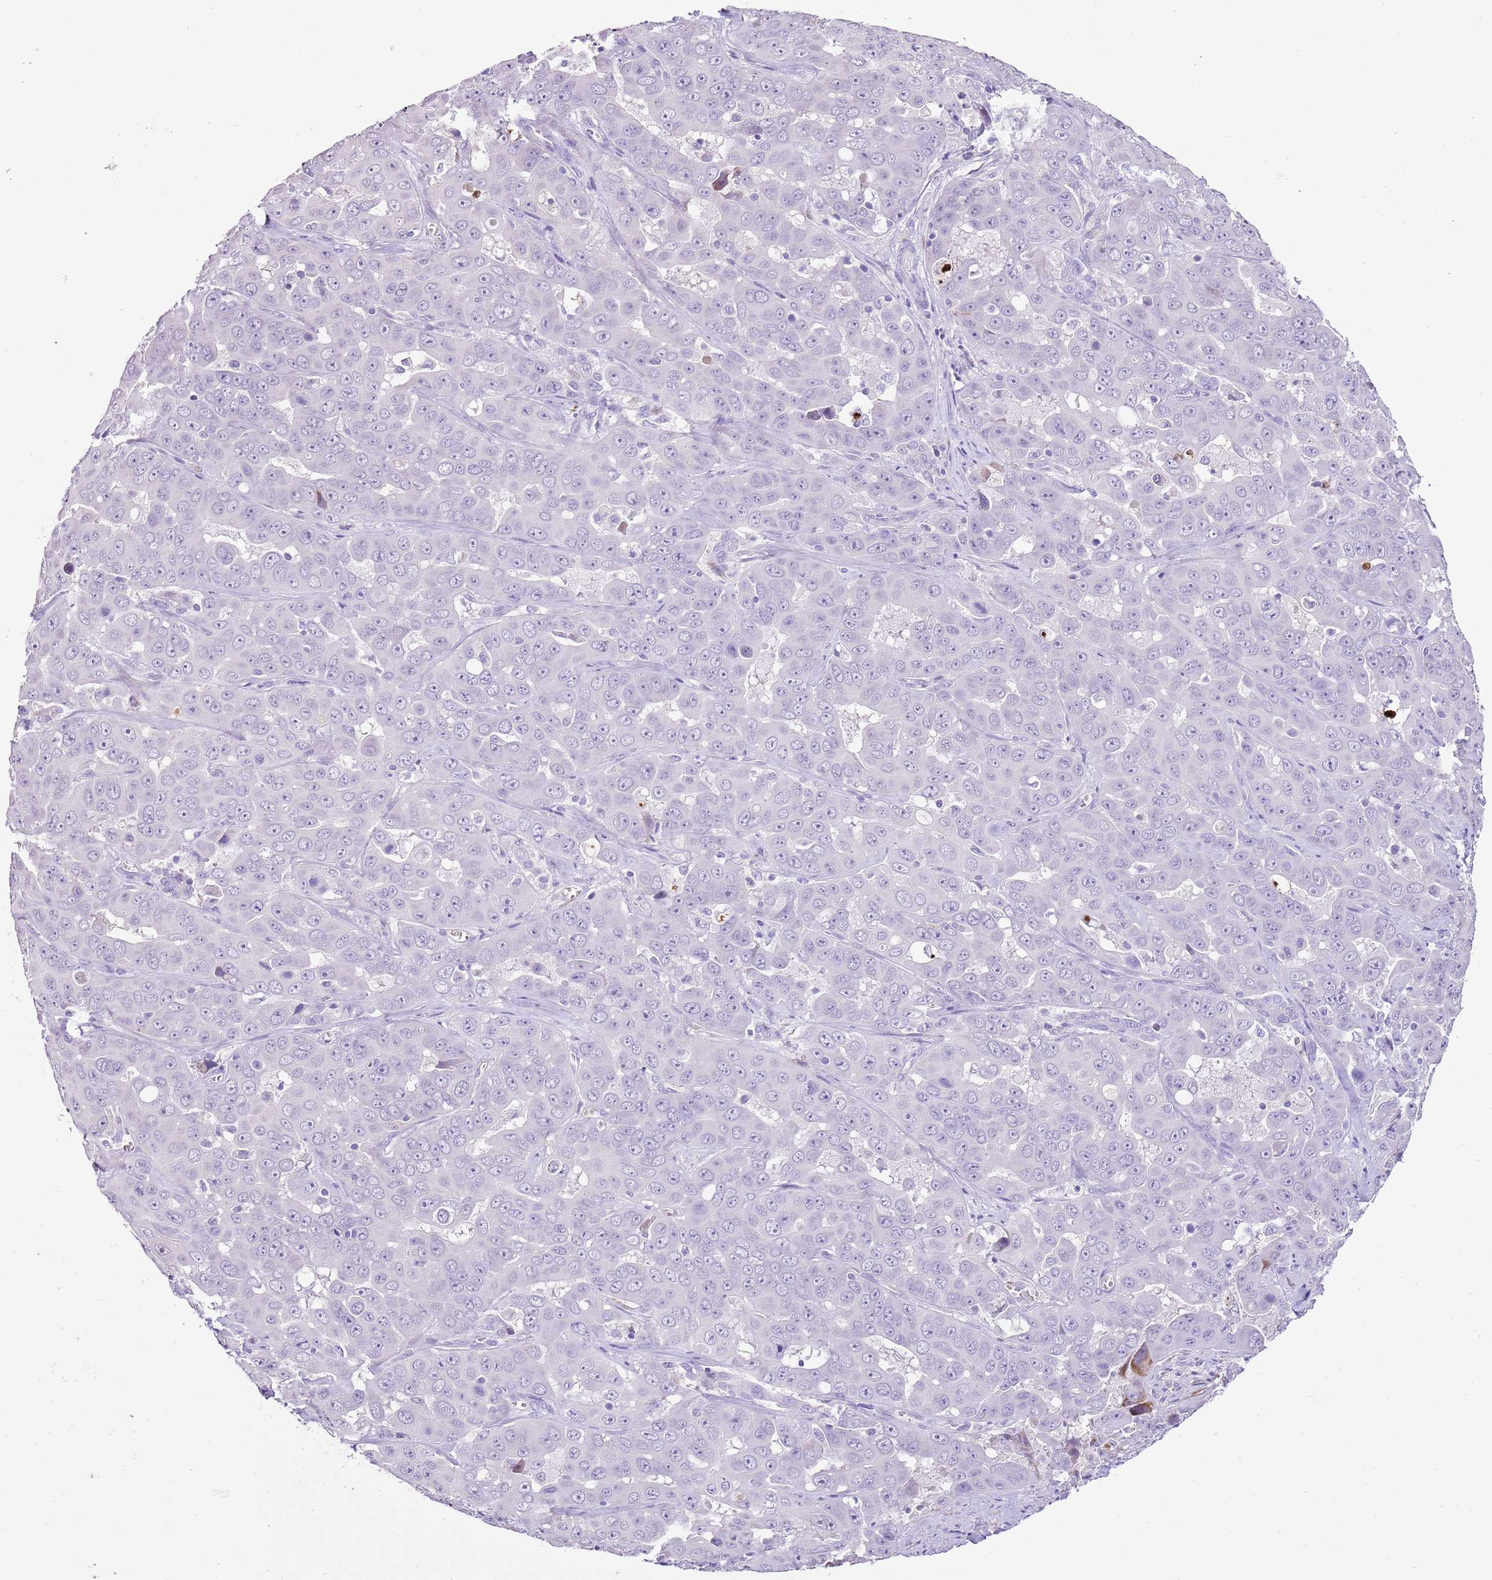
{"staining": {"intensity": "negative", "quantity": "none", "location": "none"}, "tissue": "liver cancer", "cell_type": "Tumor cells", "image_type": "cancer", "snomed": [{"axis": "morphology", "description": "Cholangiocarcinoma"}, {"axis": "topography", "description": "Liver"}], "caption": "This is an immunohistochemistry (IHC) histopathology image of liver cholangiocarcinoma. There is no expression in tumor cells.", "gene": "XPO7", "patient": {"sex": "female", "age": 52}}